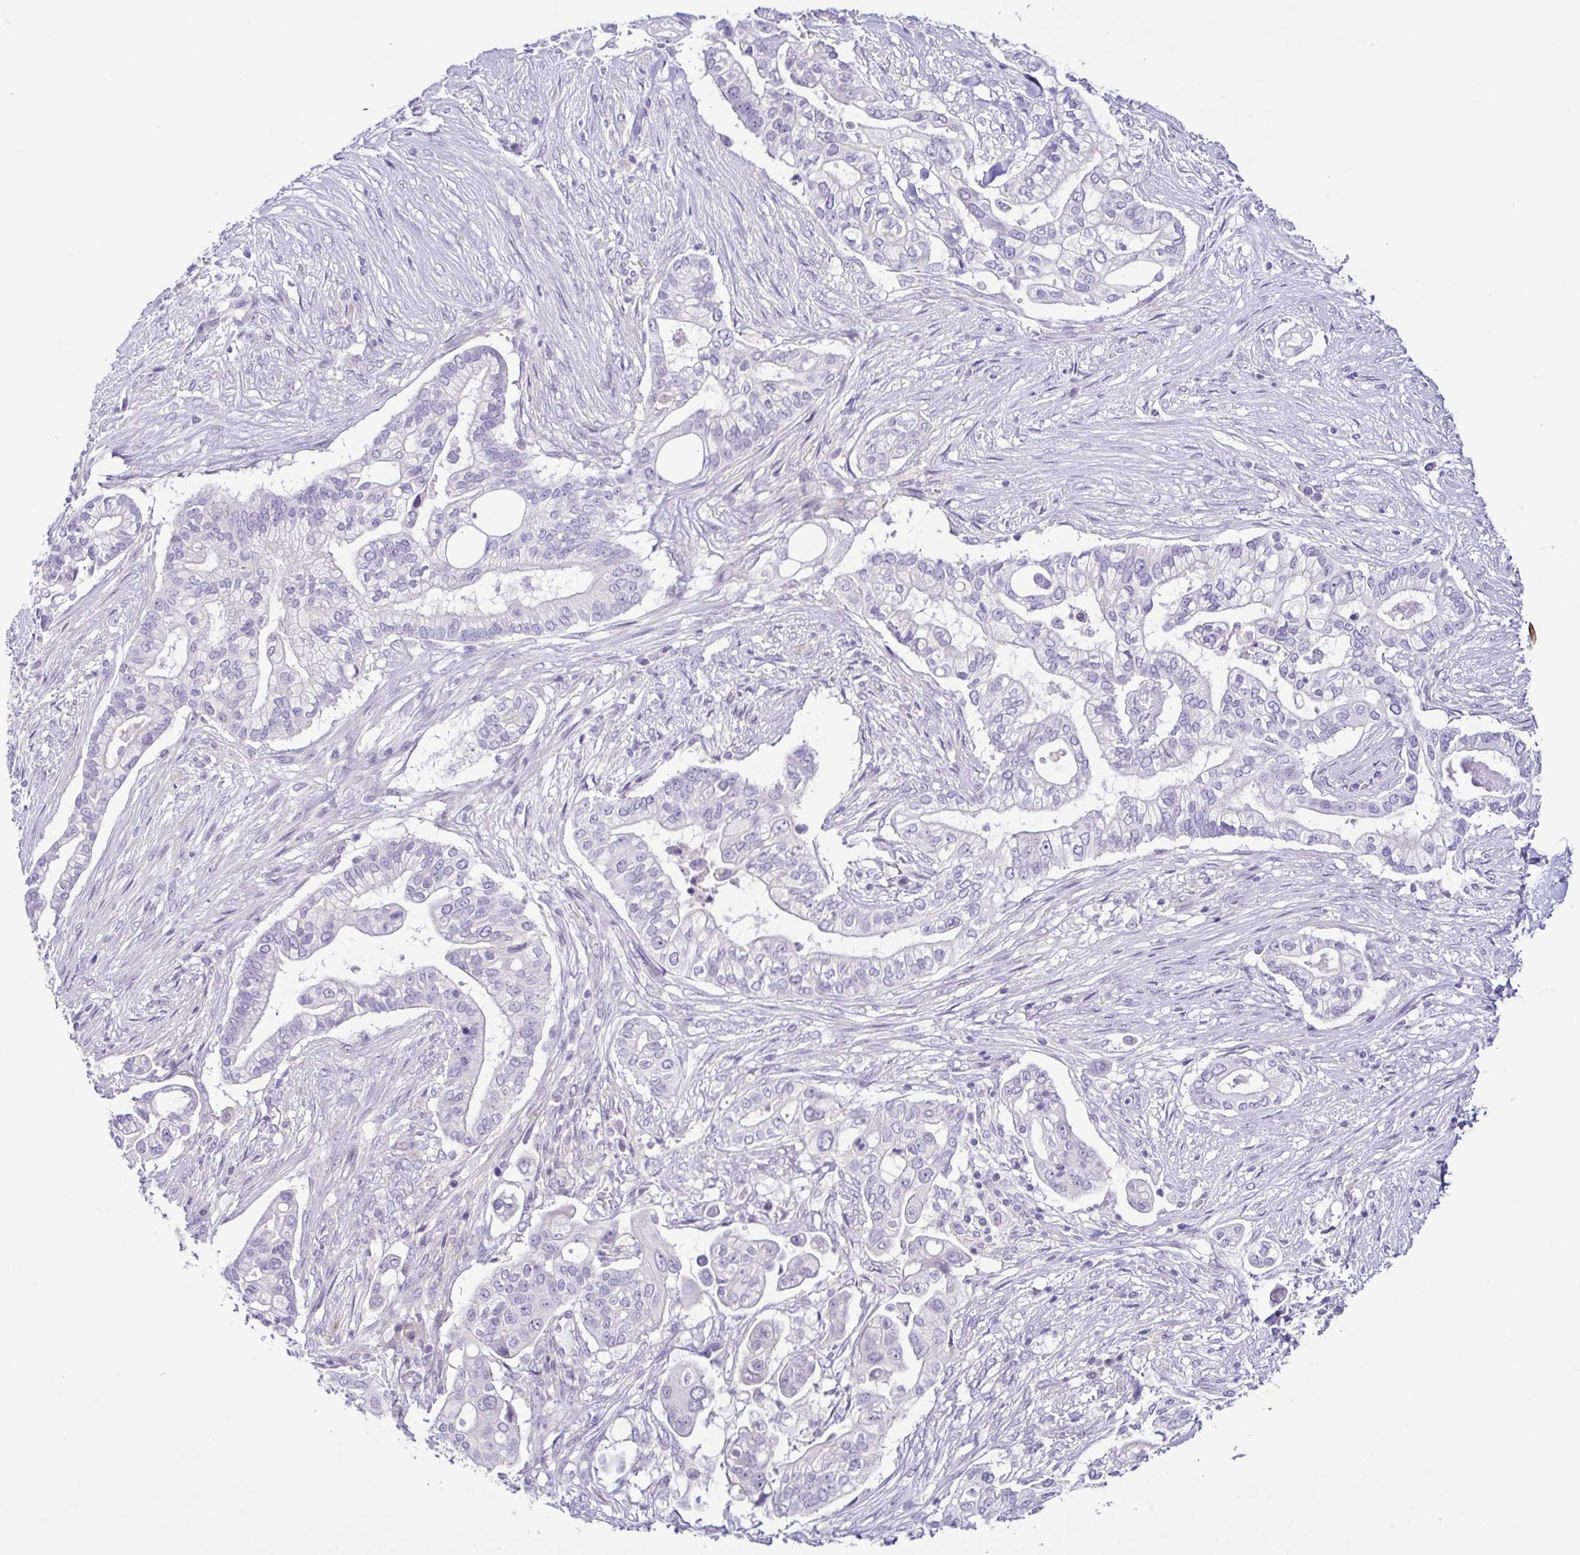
{"staining": {"intensity": "negative", "quantity": "none", "location": "none"}, "tissue": "pancreatic cancer", "cell_type": "Tumor cells", "image_type": "cancer", "snomed": [{"axis": "morphology", "description": "Adenocarcinoma, NOS"}, {"axis": "topography", "description": "Pancreas"}], "caption": "The image reveals no staining of tumor cells in pancreatic cancer.", "gene": "TERT", "patient": {"sex": "female", "age": 69}}